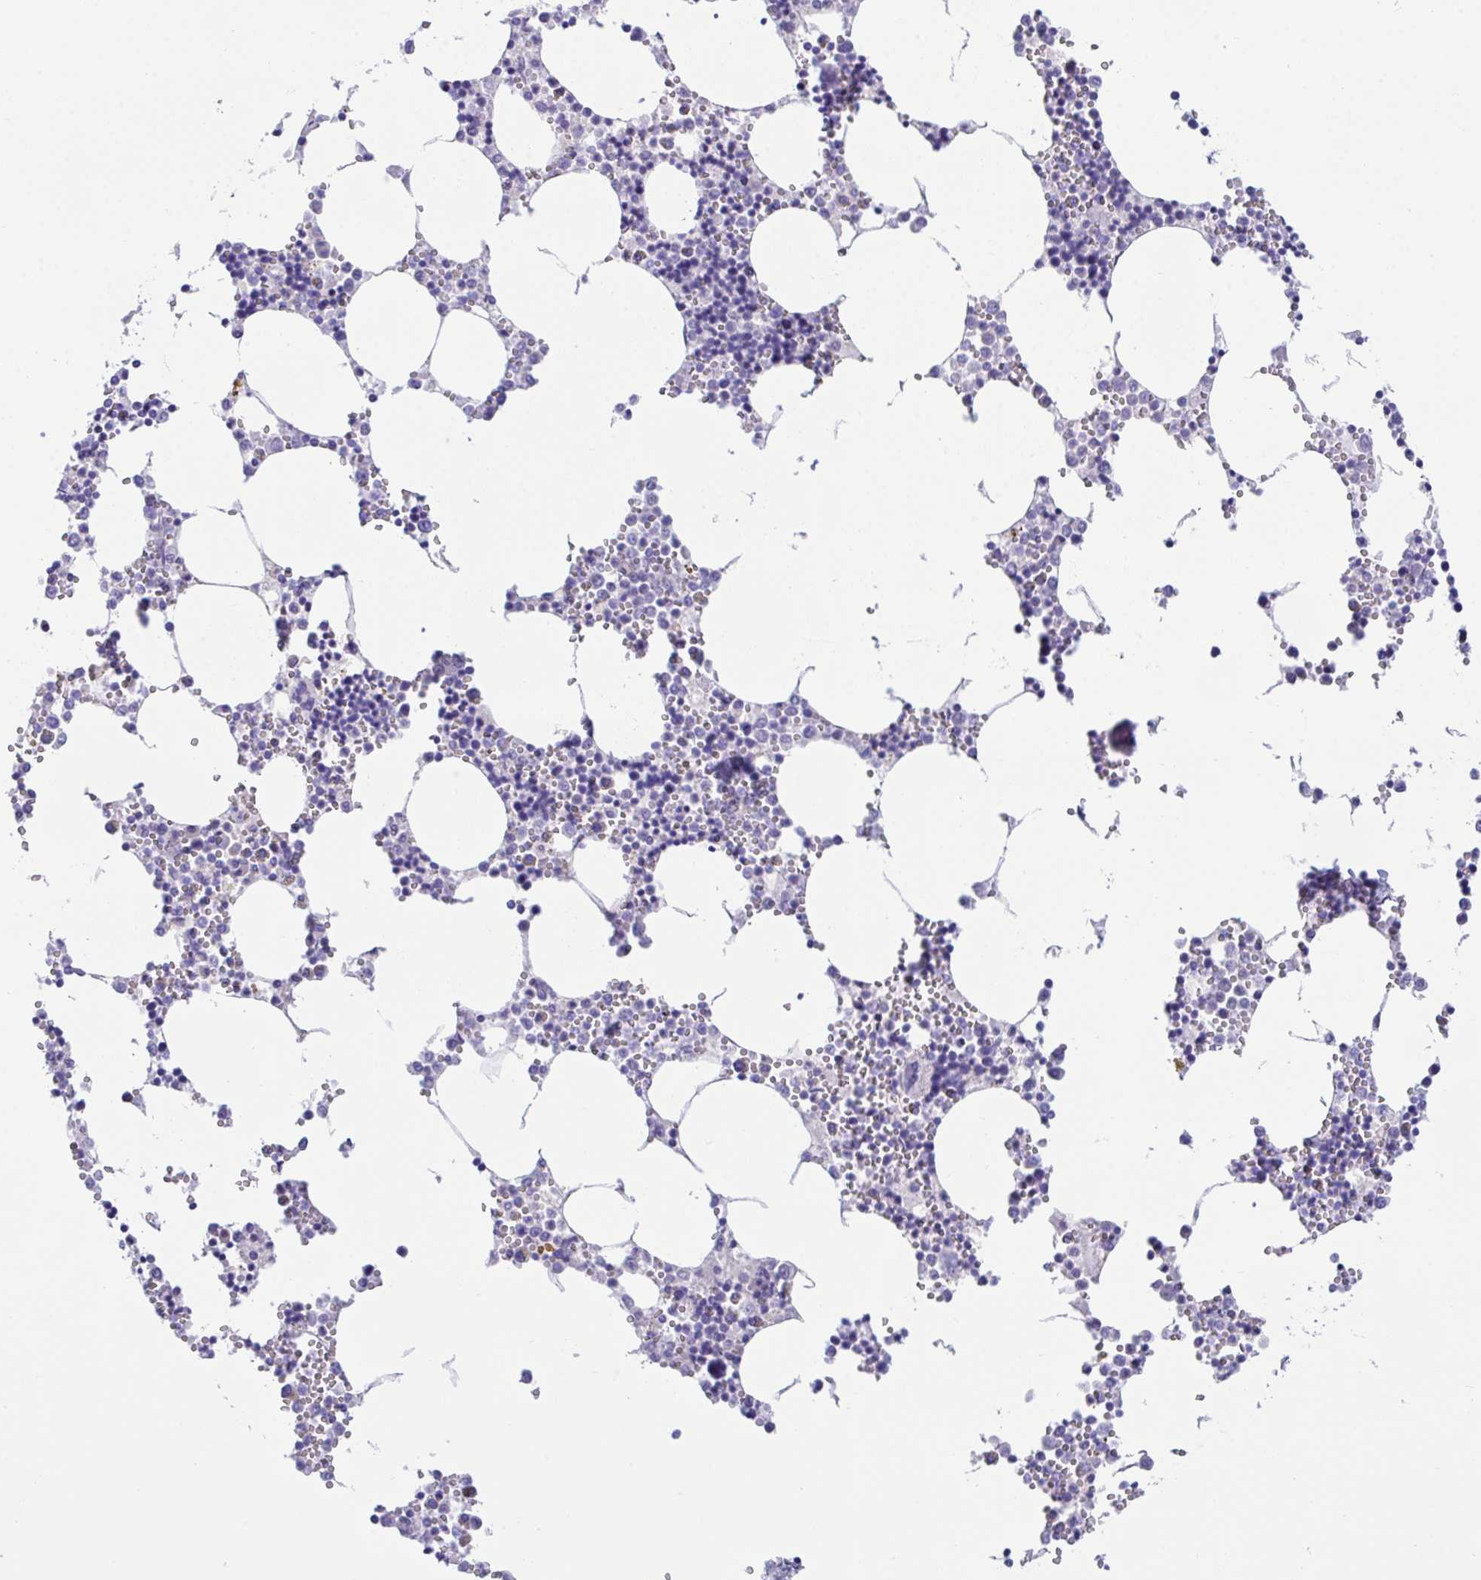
{"staining": {"intensity": "negative", "quantity": "none", "location": "none"}, "tissue": "bone marrow", "cell_type": "Hematopoietic cells", "image_type": "normal", "snomed": [{"axis": "morphology", "description": "Normal tissue, NOS"}, {"axis": "topography", "description": "Bone marrow"}], "caption": "IHC micrograph of normal bone marrow: human bone marrow stained with DAB (3,3'-diaminobenzidine) shows no significant protein positivity in hematopoietic cells. Nuclei are stained in blue.", "gene": "TMEM106B", "patient": {"sex": "male", "age": 54}}